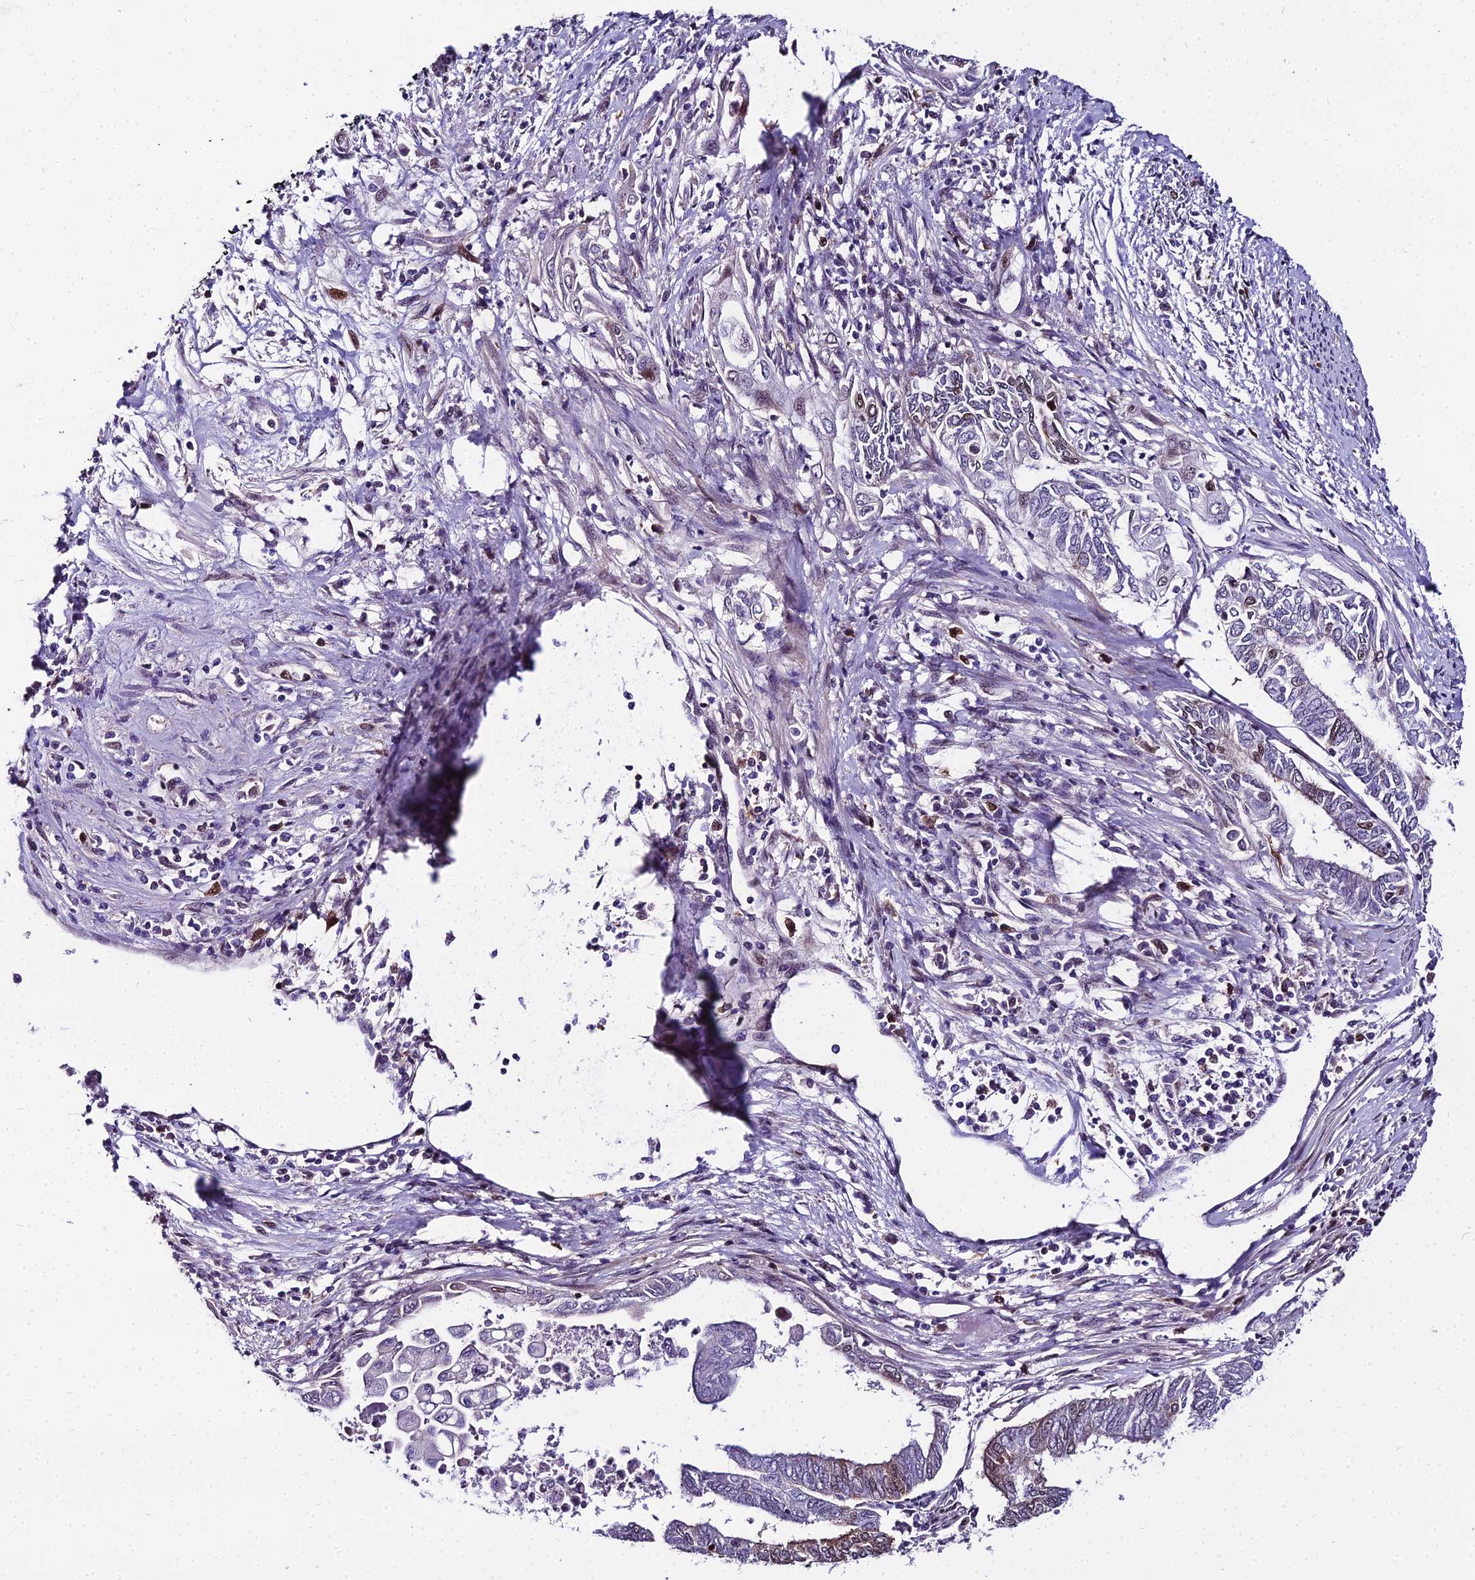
{"staining": {"intensity": "moderate", "quantity": "<25%", "location": "cytoplasmic/membranous,nuclear"}, "tissue": "endometrial cancer", "cell_type": "Tumor cells", "image_type": "cancer", "snomed": [{"axis": "morphology", "description": "Adenocarcinoma, NOS"}, {"axis": "topography", "description": "Uterus"}, {"axis": "topography", "description": "Endometrium"}], "caption": "The immunohistochemical stain labels moderate cytoplasmic/membranous and nuclear positivity in tumor cells of endometrial cancer tissue.", "gene": "TRIML2", "patient": {"sex": "female", "age": 70}}